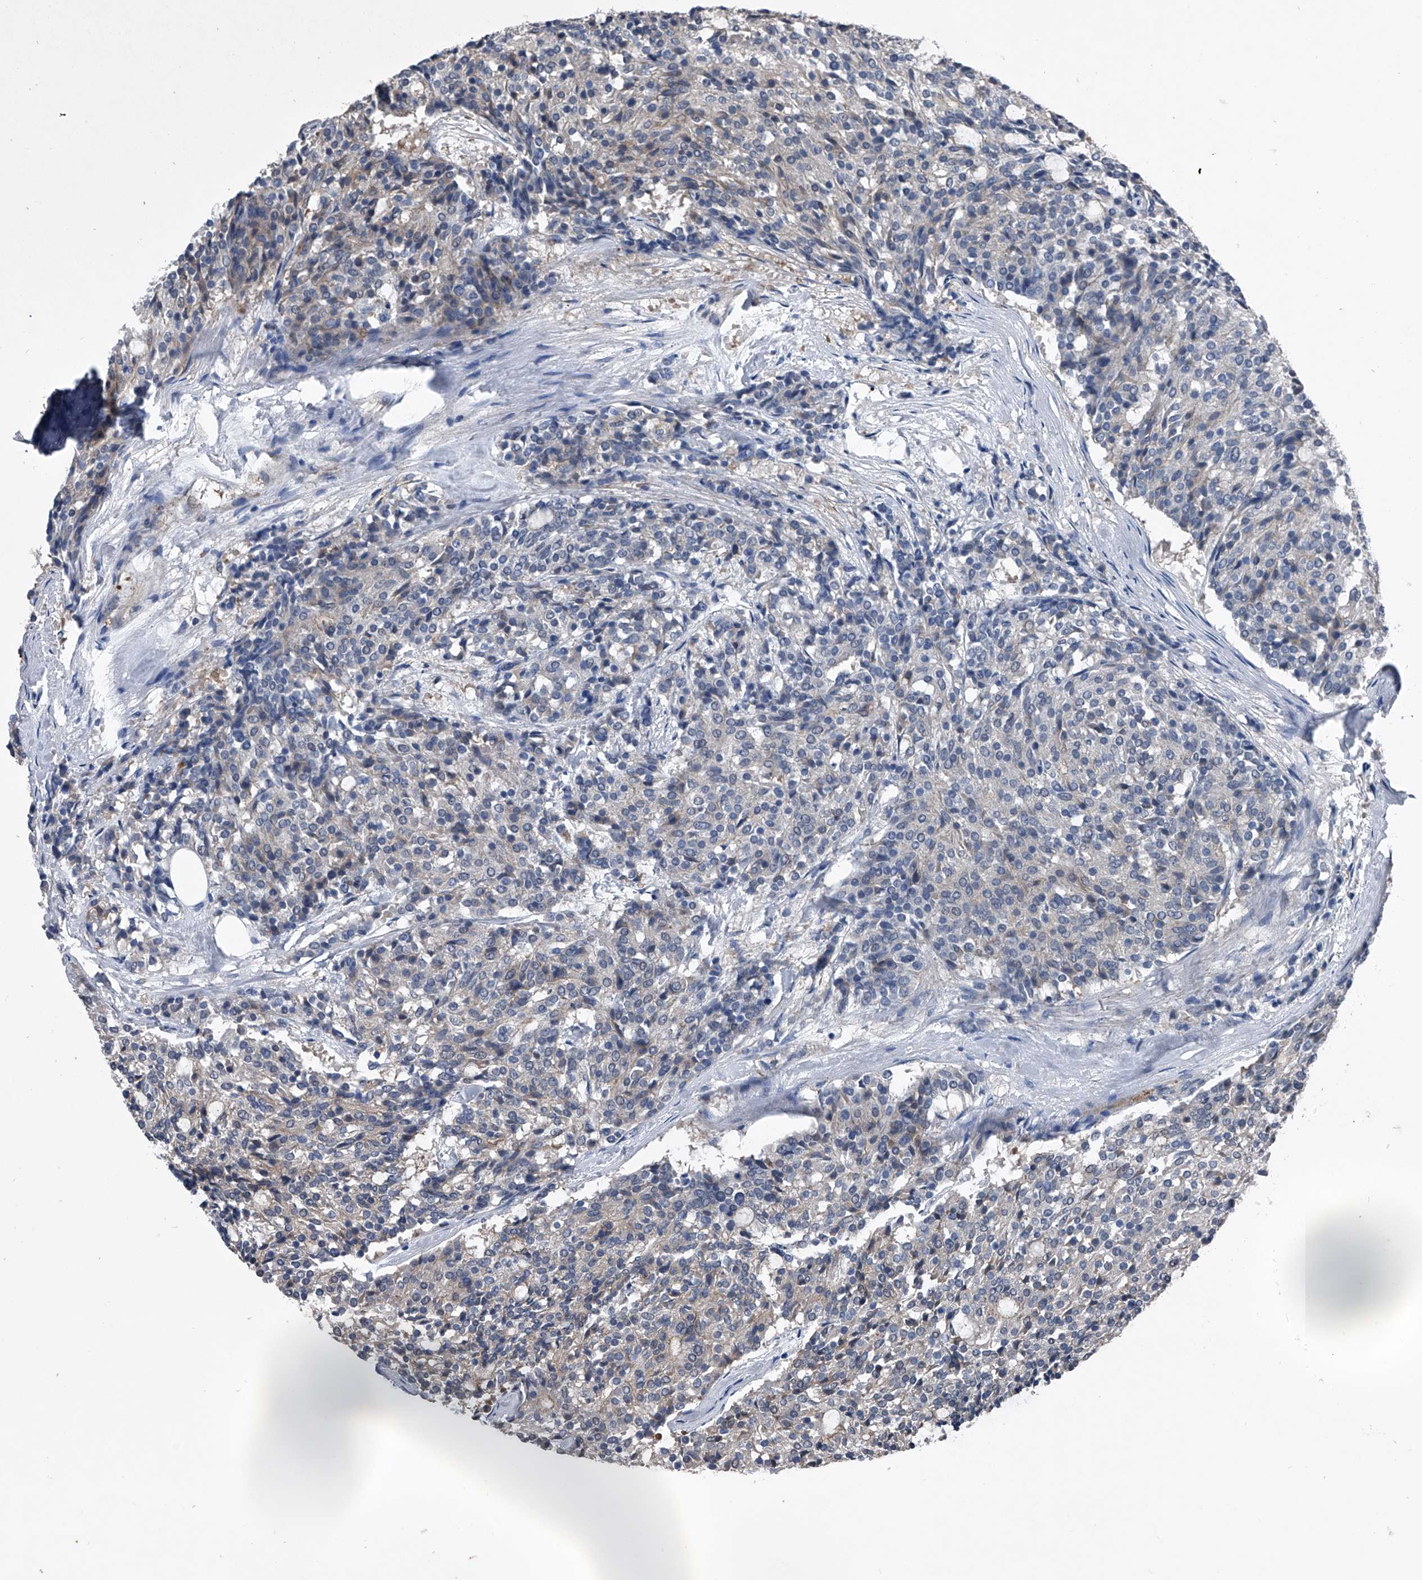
{"staining": {"intensity": "negative", "quantity": "none", "location": "none"}, "tissue": "carcinoid", "cell_type": "Tumor cells", "image_type": "cancer", "snomed": [{"axis": "morphology", "description": "Carcinoid, malignant, NOS"}, {"axis": "topography", "description": "Pancreas"}], "caption": "Tumor cells show no significant expression in carcinoid (malignant).", "gene": "MAPKAP1", "patient": {"sex": "female", "age": 54}}